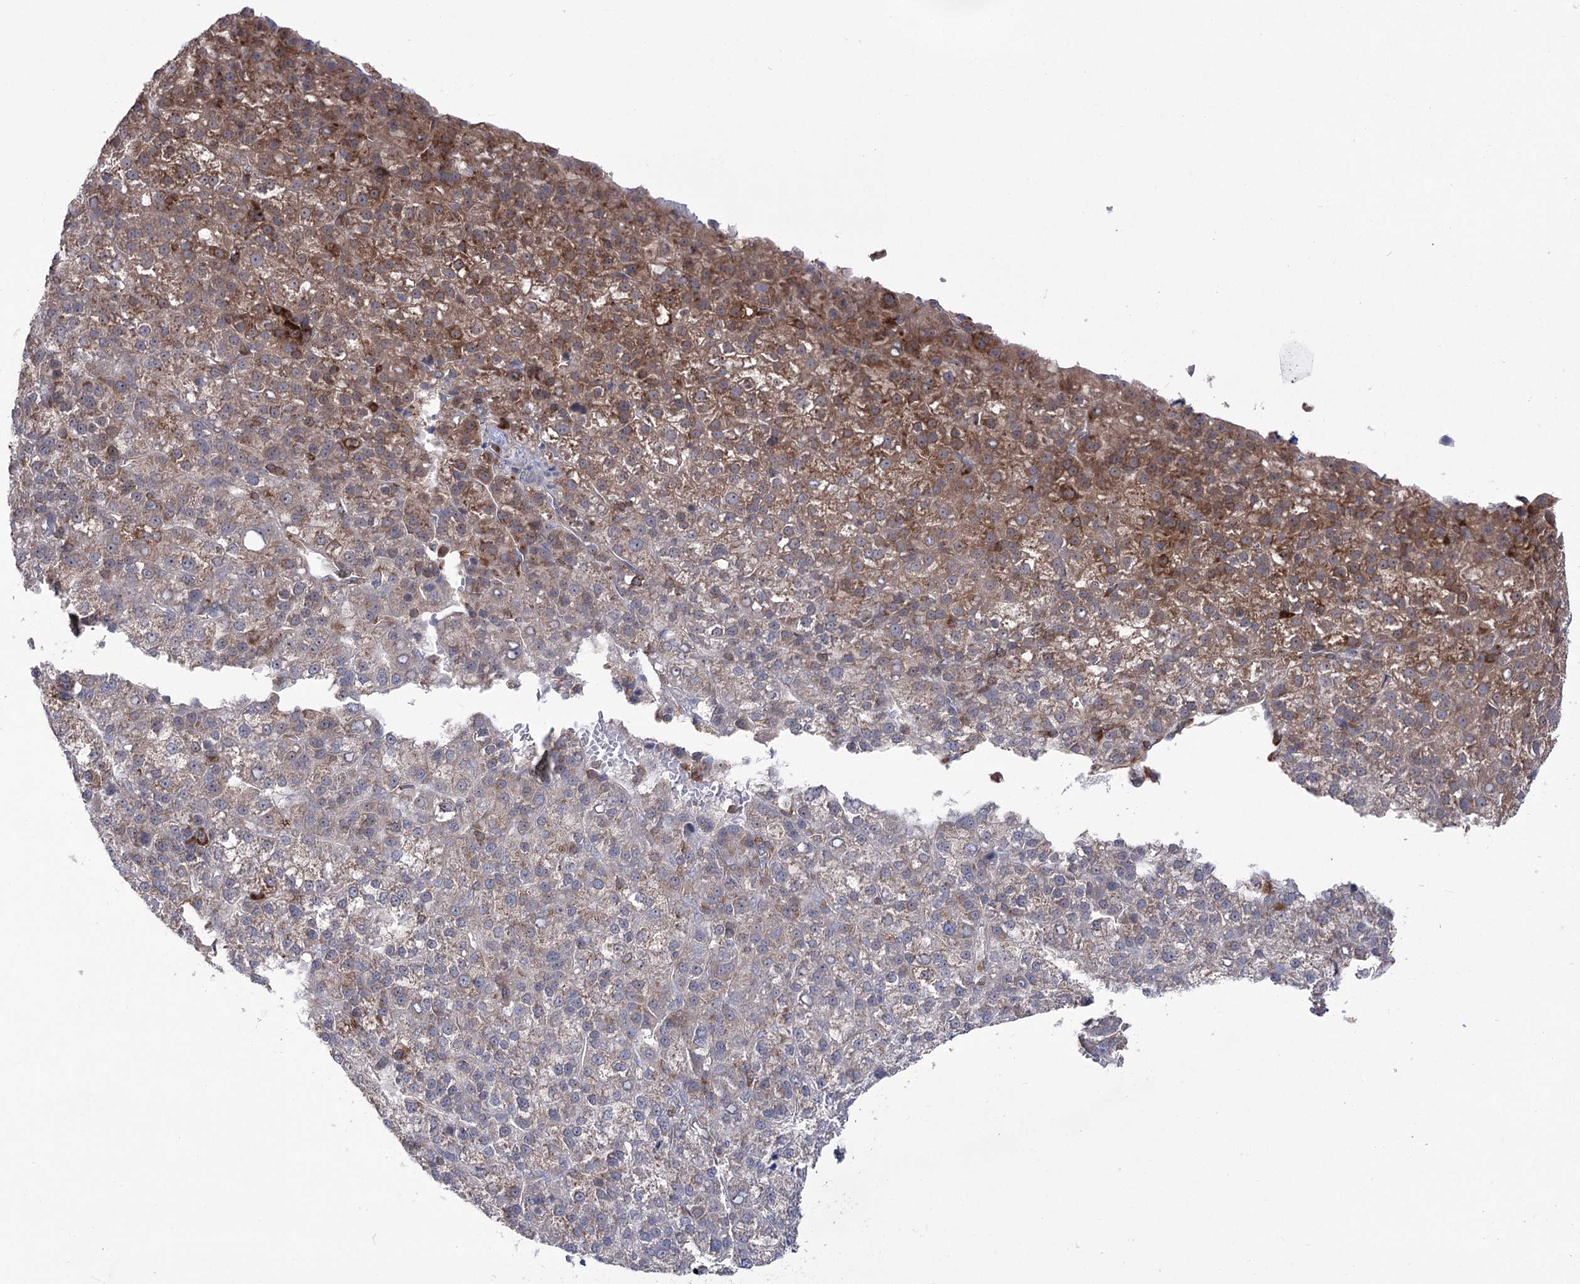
{"staining": {"intensity": "moderate", "quantity": "25%-75%", "location": "cytoplasmic/membranous"}, "tissue": "liver cancer", "cell_type": "Tumor cells", "image_type": "cancer", "snomed": [{"axis": "morphology", "description": "Carcinoma, Hepatocellular, NOS"}, {"axis": "topography", "description": "Liver"}], "caption": "The image shows a brown stain indicating the presence of a protein in the cytoplasmic/membranous of tumor cells in hepatocellular carcinoma (liver). (DAB (3,3'-diaminobenzidine) IHC with brightfield microscopy, high magnification).", "gene": "ZNF622", "patient": {"sex": "female", "age": 58}}